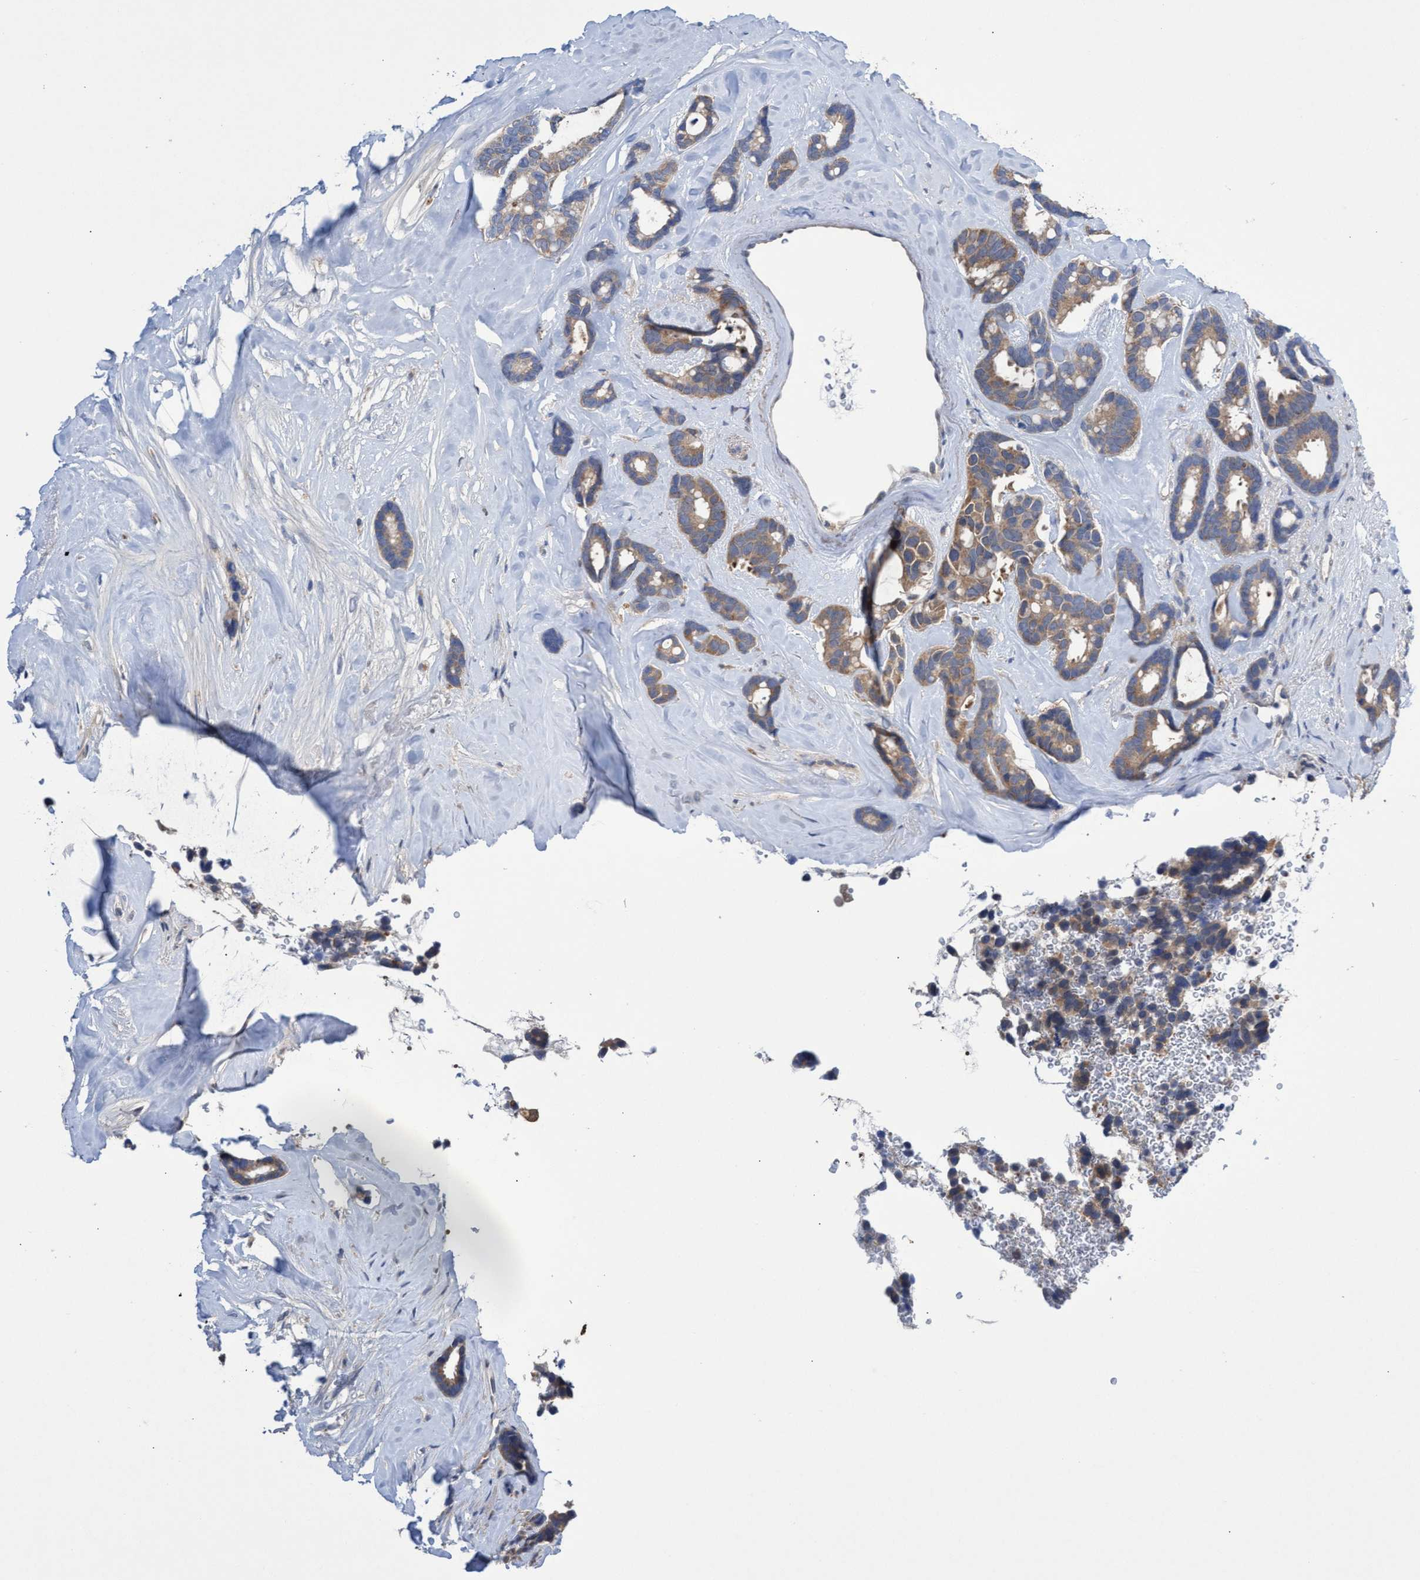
{"staining": {"intensity": "weak", "quantity": "25%-75%", "location": "cytoplasmic/membranous"}, "tissue": "breast cancer", "cell_type": "Tumor cells", "image_type": "cancer", "snomed": [{"axis": "morphology", "description": "Duct carcinoma"}, {"axis": "topography", "description": "Breast"}], "caption": "This is an image of immunohistochemistry staining of breast cancer (infiltrating ductal carcinoma), which shows weak staining in the cytoplasmic/membranous of tumor cells.", "gene": "SVEP1", "patient": {"sex": "female", "age": 87}}